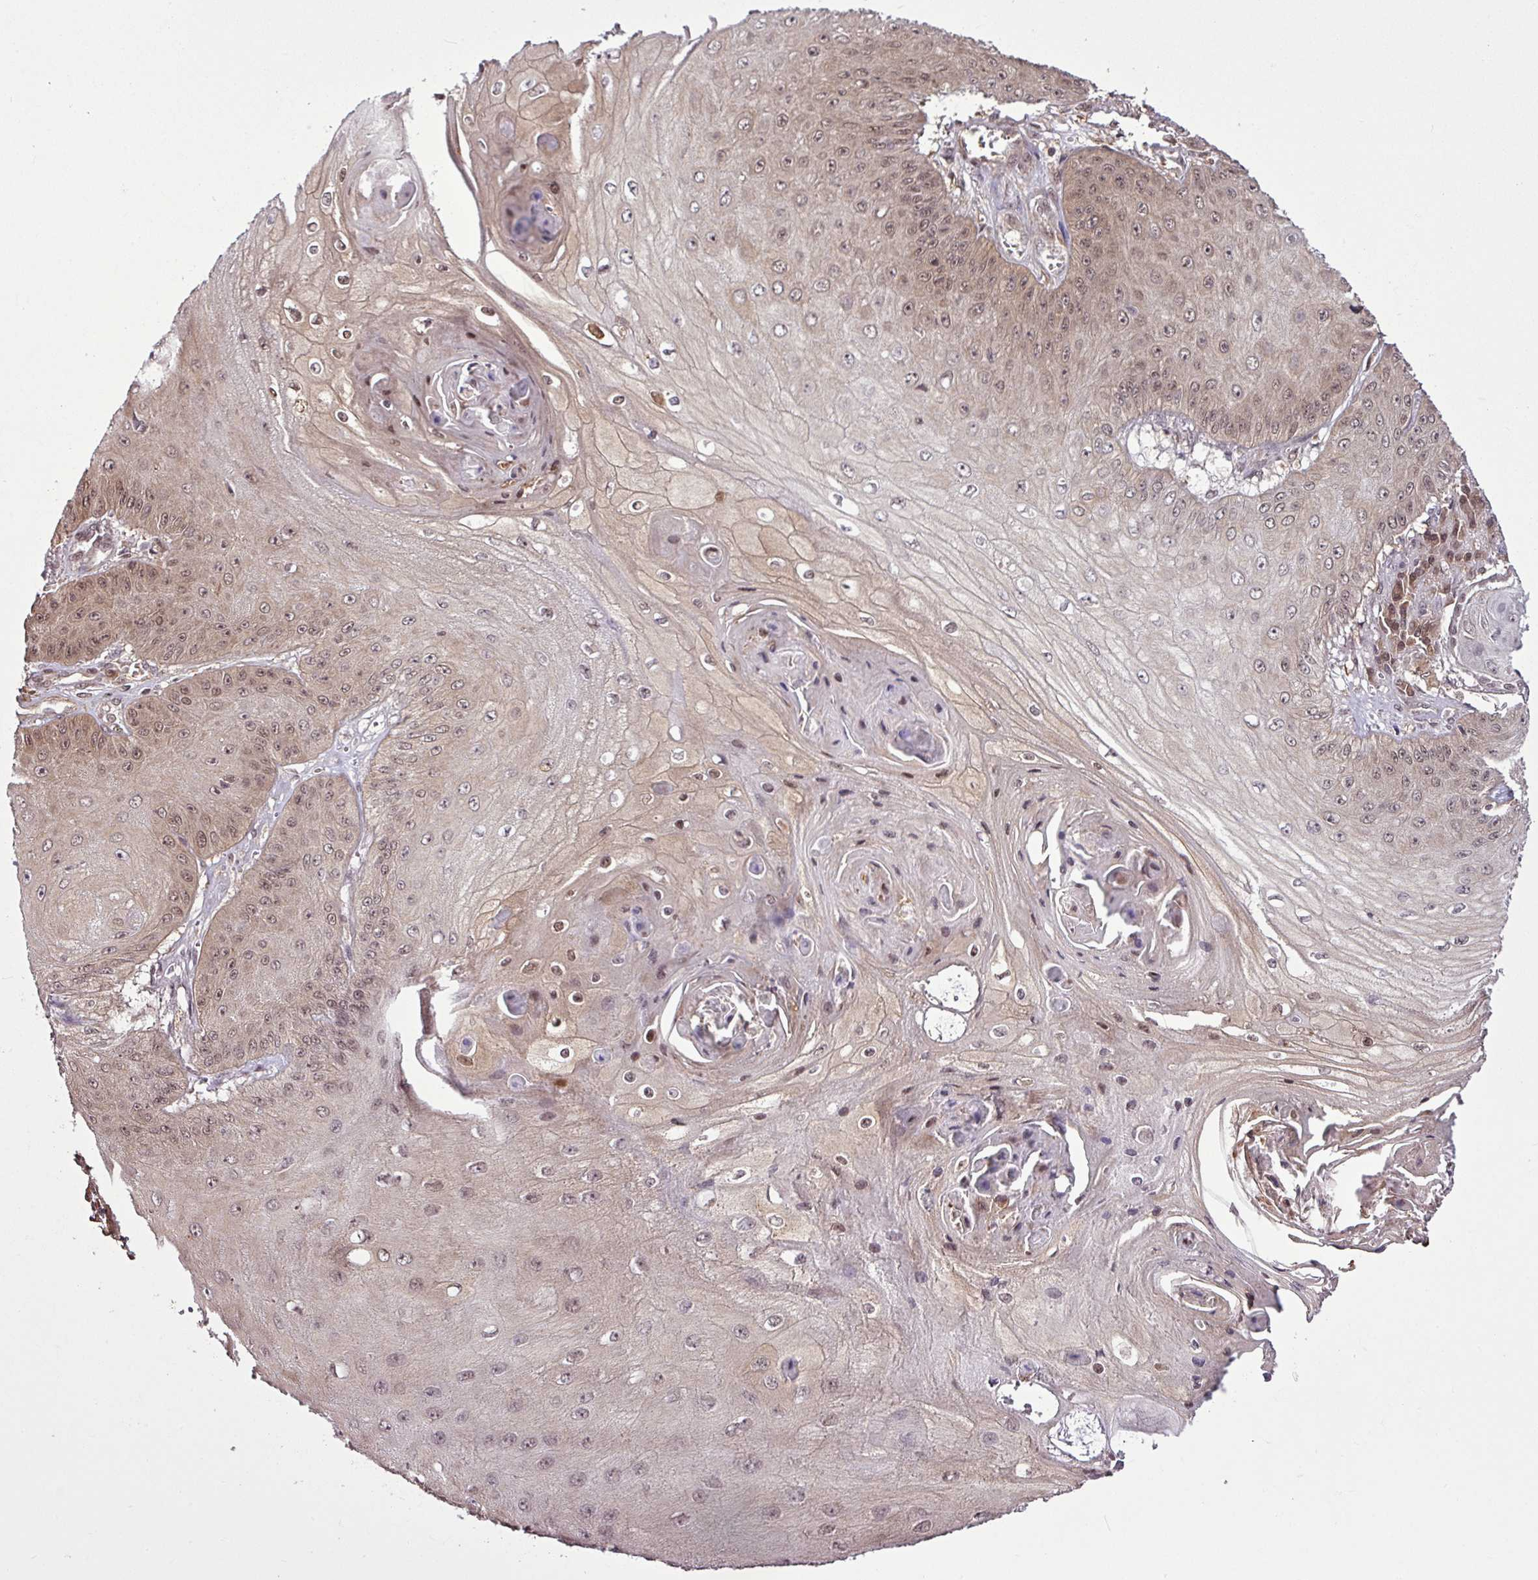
{"staining": {"intensity": "moderate", "quantity": ">75%", "location": "cytoplasmic/membranous,nuclear"}, "tissue": "skin cancer", "cell_type": "Tumor cells", "image_type": "cancer", "snomed": [{"axis": "morphology", "description": "Squamous cell carcinoma, NOS"}, {"axis": "topography", "description": "Skin"}], "caption": "Skin squamous cell carcinoma stained with a protein marker exhibits moderate staining in tumor cells.", "gene": "ITPKC", "patient": {"sex": "male", "age": 70}}